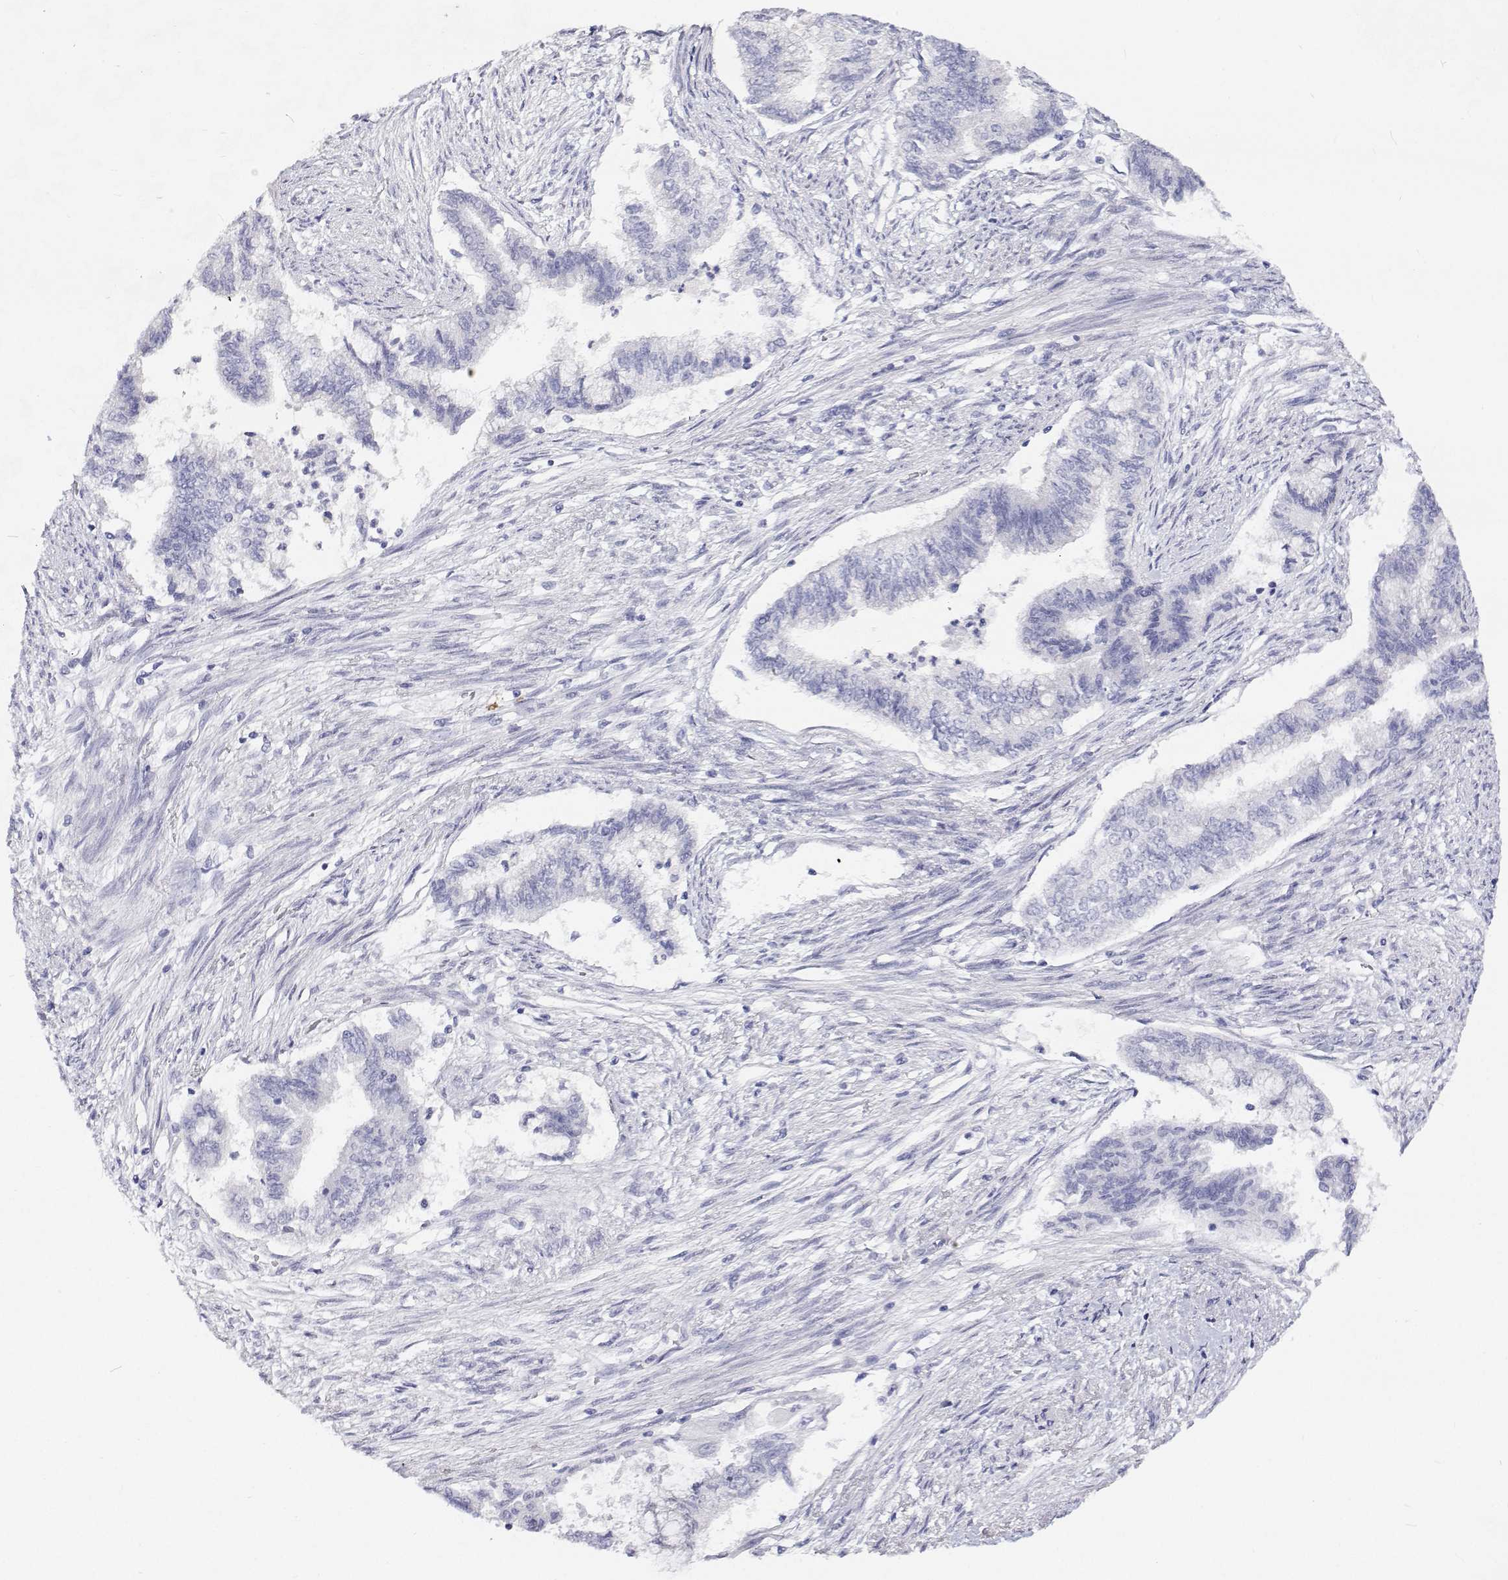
{"staining": {"intensity": "negative", "quantity": "none", "location": "none"}, "tissue": "endometrial cancer", "cell_type": "Tumor cells", "image_type": "cancer", "snomed": [{"axis": "morphology", "description": "Adenocarcinoma, NOS"}, {"axis": "topography", "description": "Endometrium"}], "caption": "Immunohistochemical staining of adenocarcinoma (endometrial) displays no significant positivity in tumor cells. The staining was performed using DAB to visualize the protein expression in brown, while the nuclei were stained in blue with hematoxylin (Magnification: 20x).", "gene": "NCR2", "patient": {"sex": "female", "age": 65}}